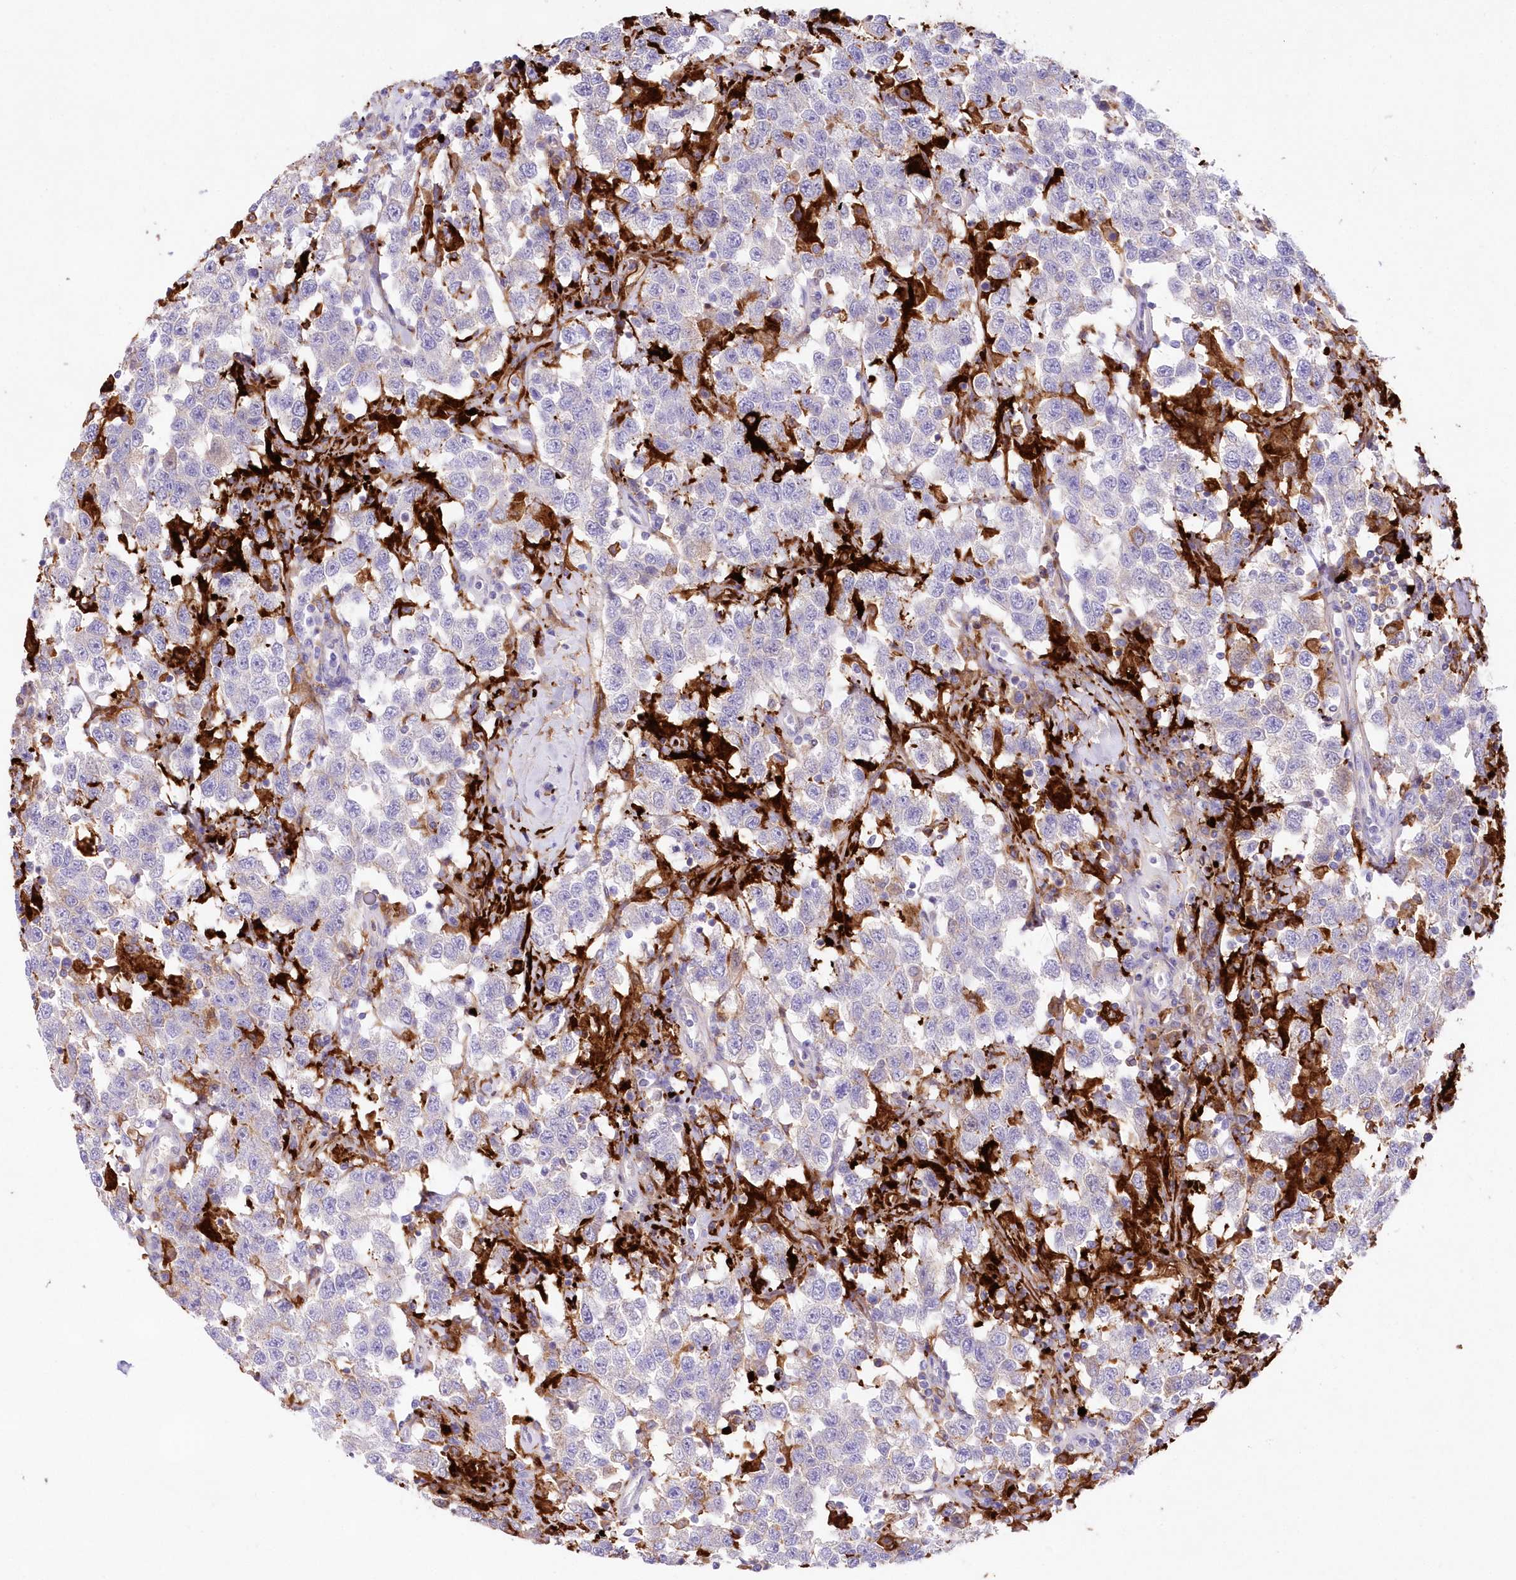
{"staining": {"intensity": "negative", "quantity": "none", "location": "none"}, "tissue": "testis cancer", "cell_type": "Tumor cells", "image_type": "cancer", "snomed": [{"axis": "morphology", "description": "Seminoma, NOS"}, {"axis": "topography", "description": "Testis"}], "caption": "Protein analysis of testis seminoma reveals no significant expression in tumor cells.", "gene": "DNAJC19", "patient": {"sex": "male", "age": 41}}